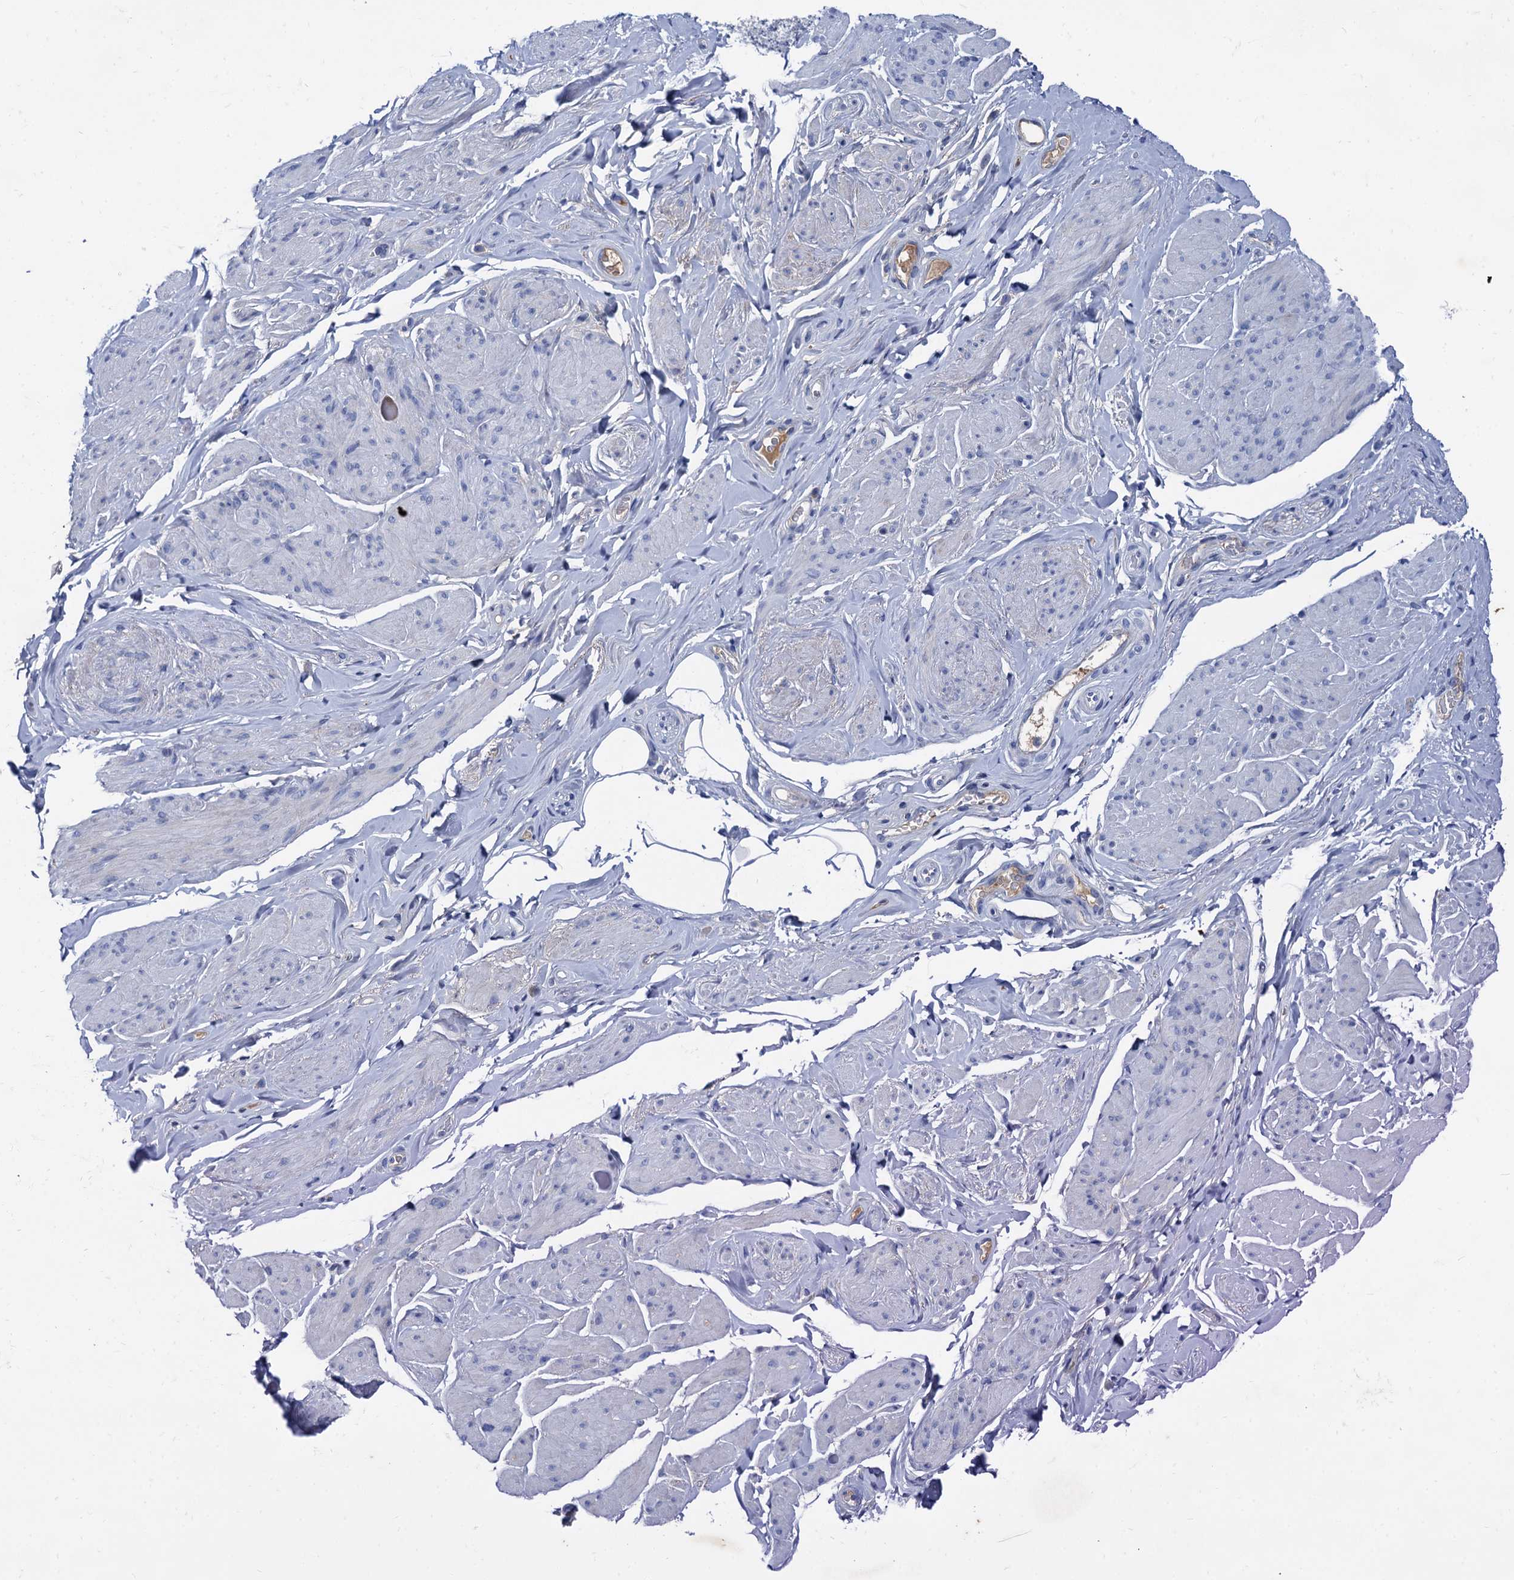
{"staining": {"intensity": "negative", "quantity": "none", "location": "none"}, "tissue": "smooth muscle", "cell_type": "Smooth muscle cells", "image_type": "normal", "snomed": [{"axis": "morphology", "description": "Normal tissue, NOS"}, {"axis": "topography", "description": "Smooth muscle"}, {"axis": "topography", "description": "Peripheral nerve tissue"}], "caption": "This is a photomicrograph of IHC staining of normal smooth muscle, which shows no expression in smooth muscle cells. (DAB immunohistochemistry (IHC) with hematoxylin counter stain).", "gene": "TMEM72", "patient": {"sex": "male", "age": 69}}